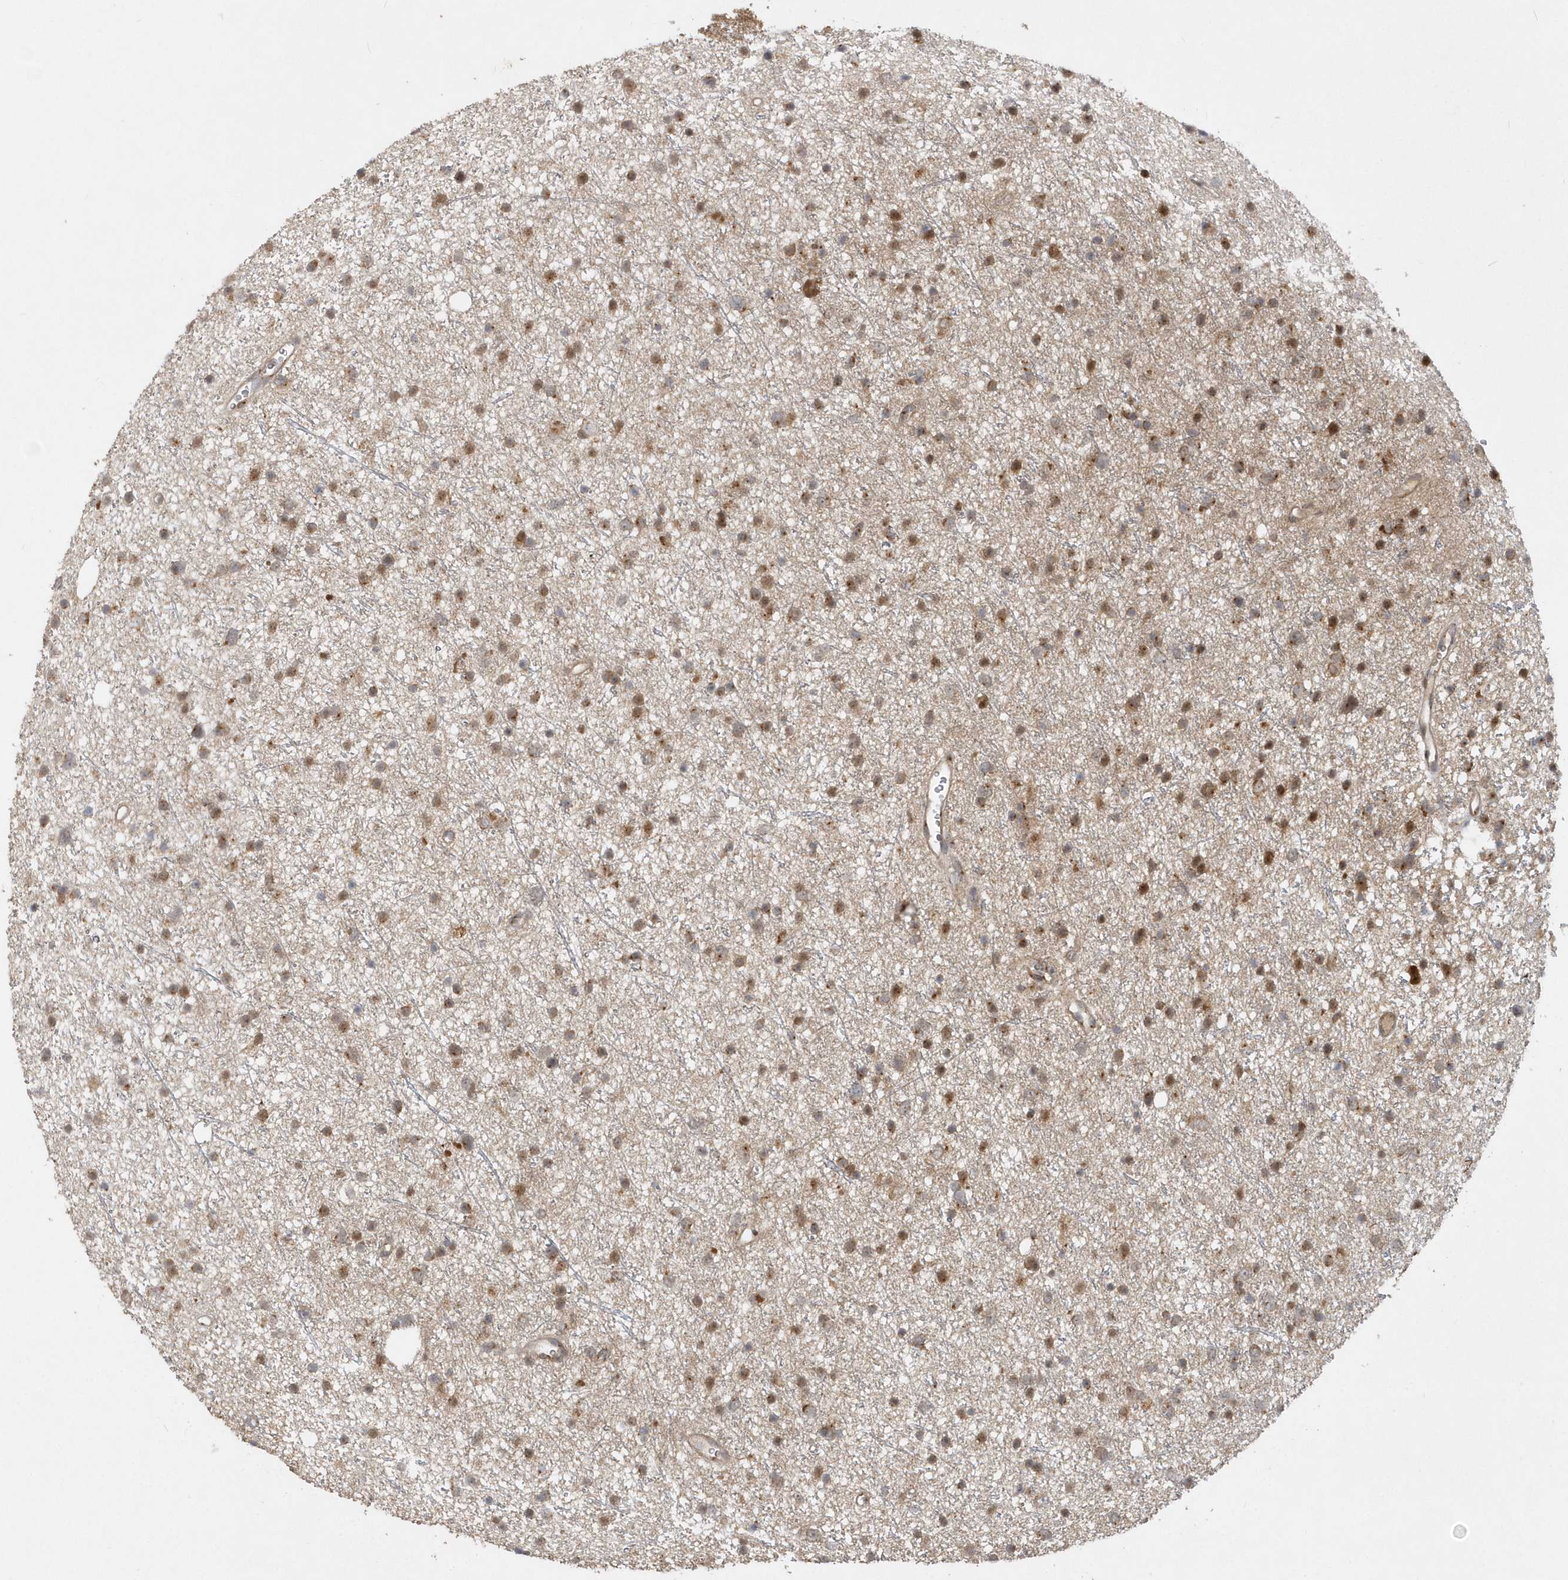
{"staining": {"intensity": "moderate", "quantity": ">75%", "location": "cytoplasmic/membranous,nuclear"}, "tissue": "glioma", "cell_type": "Tumor cells", "image_type": "cancer", "snomed": [{"axis": "morphology", "description": "Glioma, malignant, Low grade"}, {"axis": "topography", "description": "Cerebral cortex"}], "caption": "IHC of glioma reveals medium levels of moderate cytoplasmic/membranous and nuclear staining in approximately >75% of tumor cells.", "gene": "MXI1", "patient": {"sex": "female", "age": 39}}